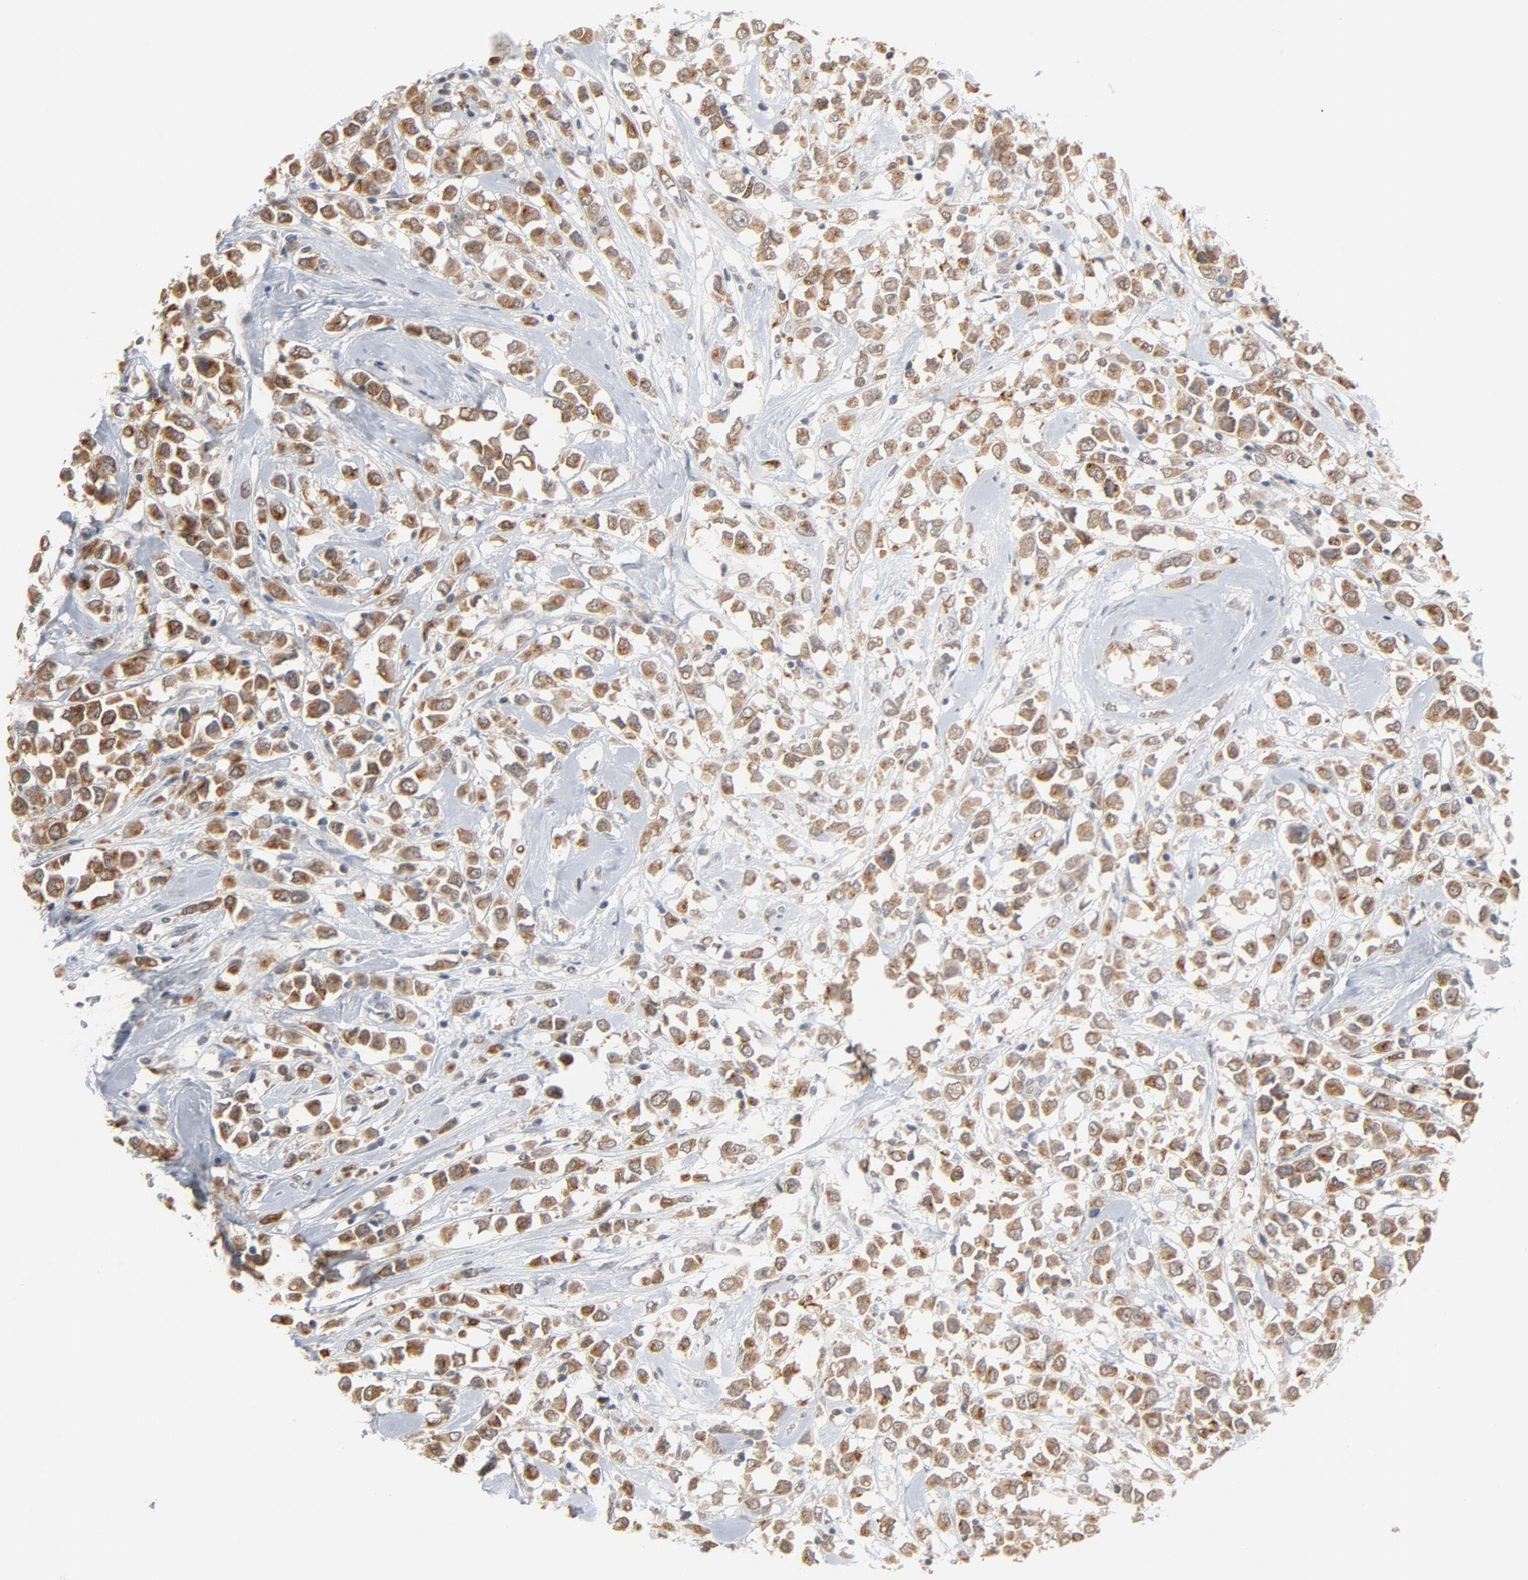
{"staining": {"intensity": "moderate", "quantity": ">75%", "location": "cytoplasmic/membranous"}, "tissue": "breast cancer", "cell_type": "Tumor cells", "image_type": "cancer", "snomed": [{"axis": "morphology", "description": "Duct carcinoma"}, {"axis": "topography", "description": "Breast"}], "caption": "This is an image of IHC staining of invasive ductal carcinoma (breast), which shows moderate staining in the cytoplasmic/membranous of tumor cells.", "gene": "ITPR3", "patient": {"sex": "female", "age": 61}}